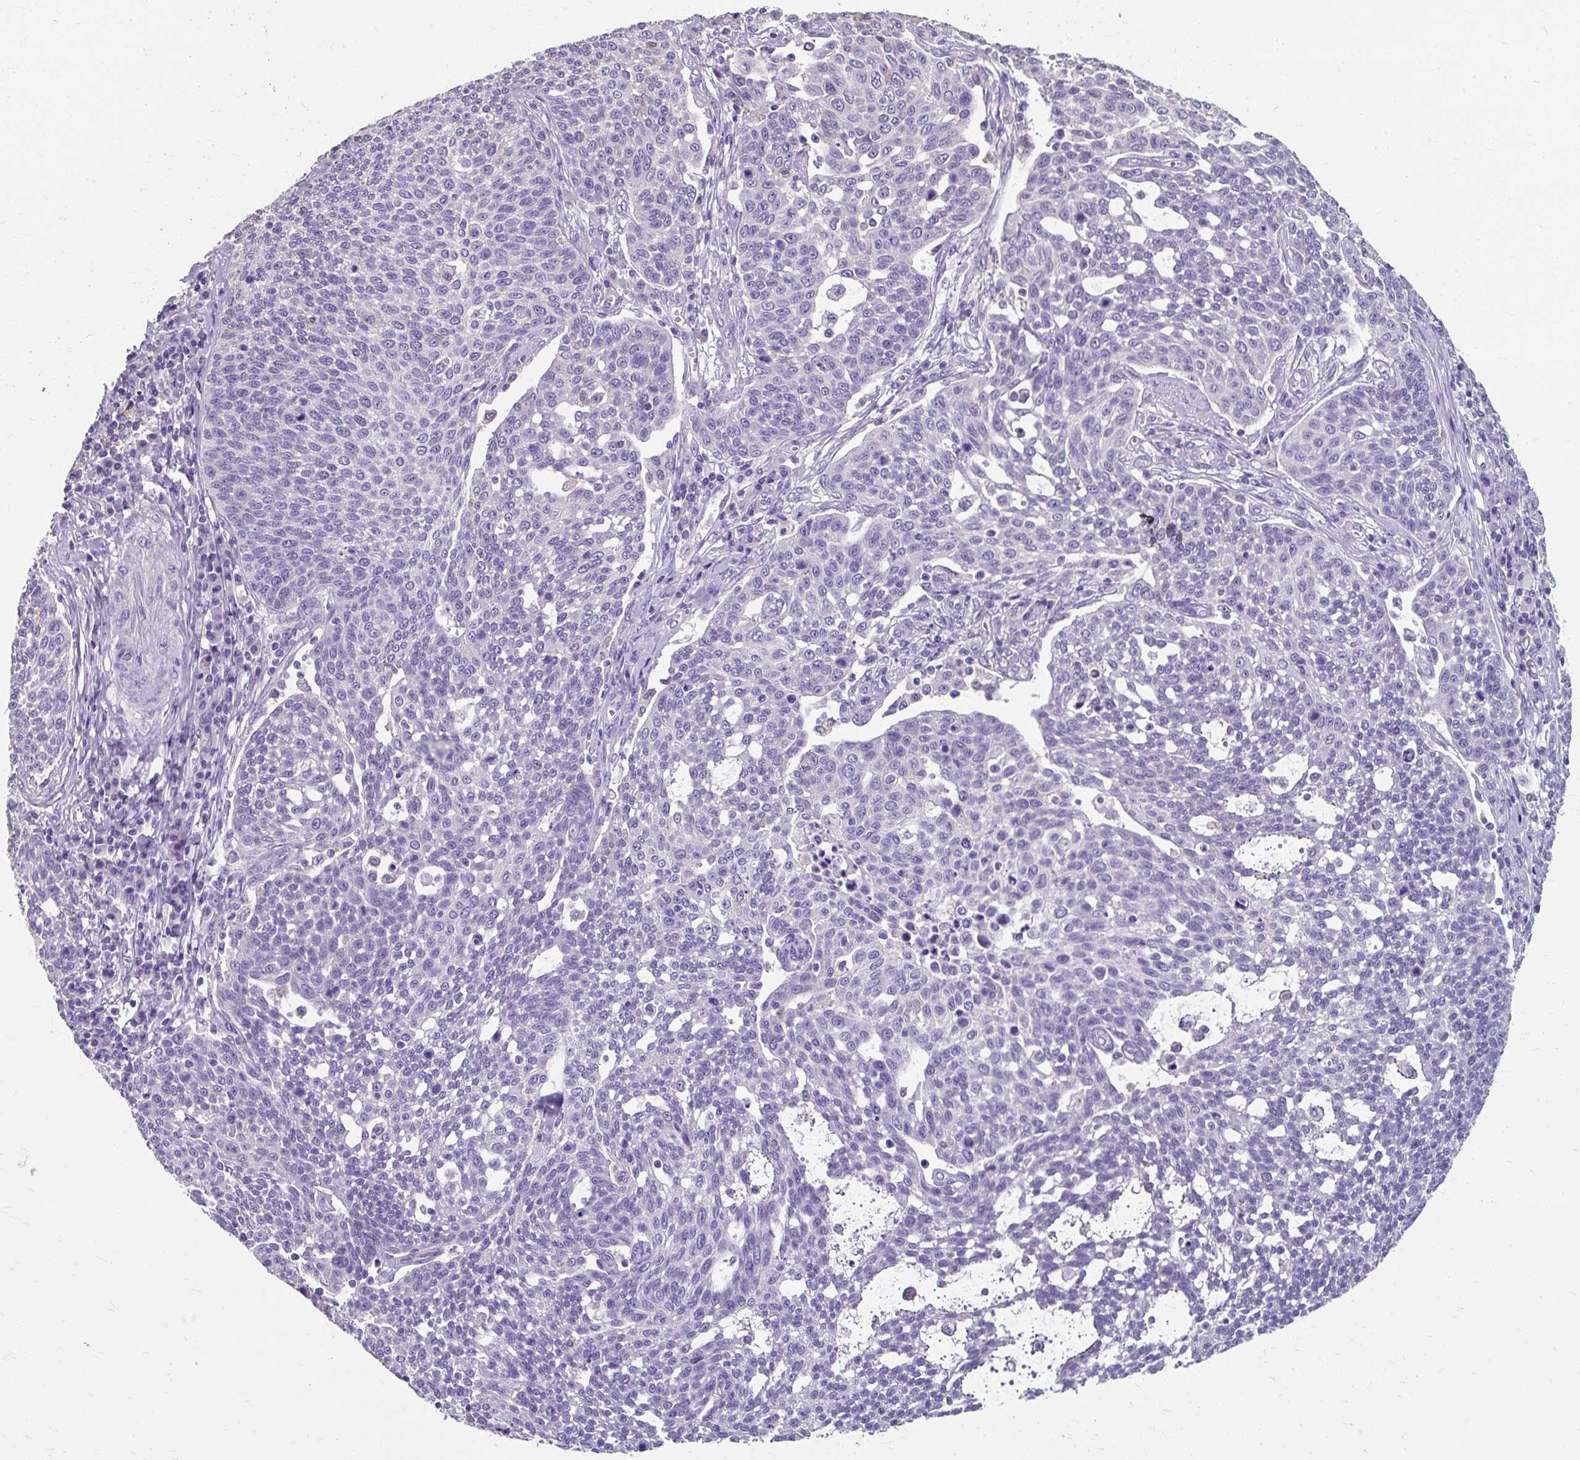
{"staining": {"intensity": "negative", "quantity": "none", "location": "none"}, "tissue": "cervical cancer", "cell_type": "Tumor cells", "image_type": "cancer", "snomed": [{"axis": "morphology", "description": "Squamous cell carcinoma, NOS"}, {"axis": "topography", "description": "Cervix"}], "caption": "The IHC image has no significant positivity in tumor cells of cervical cancer (squamous cell carcinoma) tissue.", "gene": "KLHL24", "patient": {"sex": "female", "age": 34}}